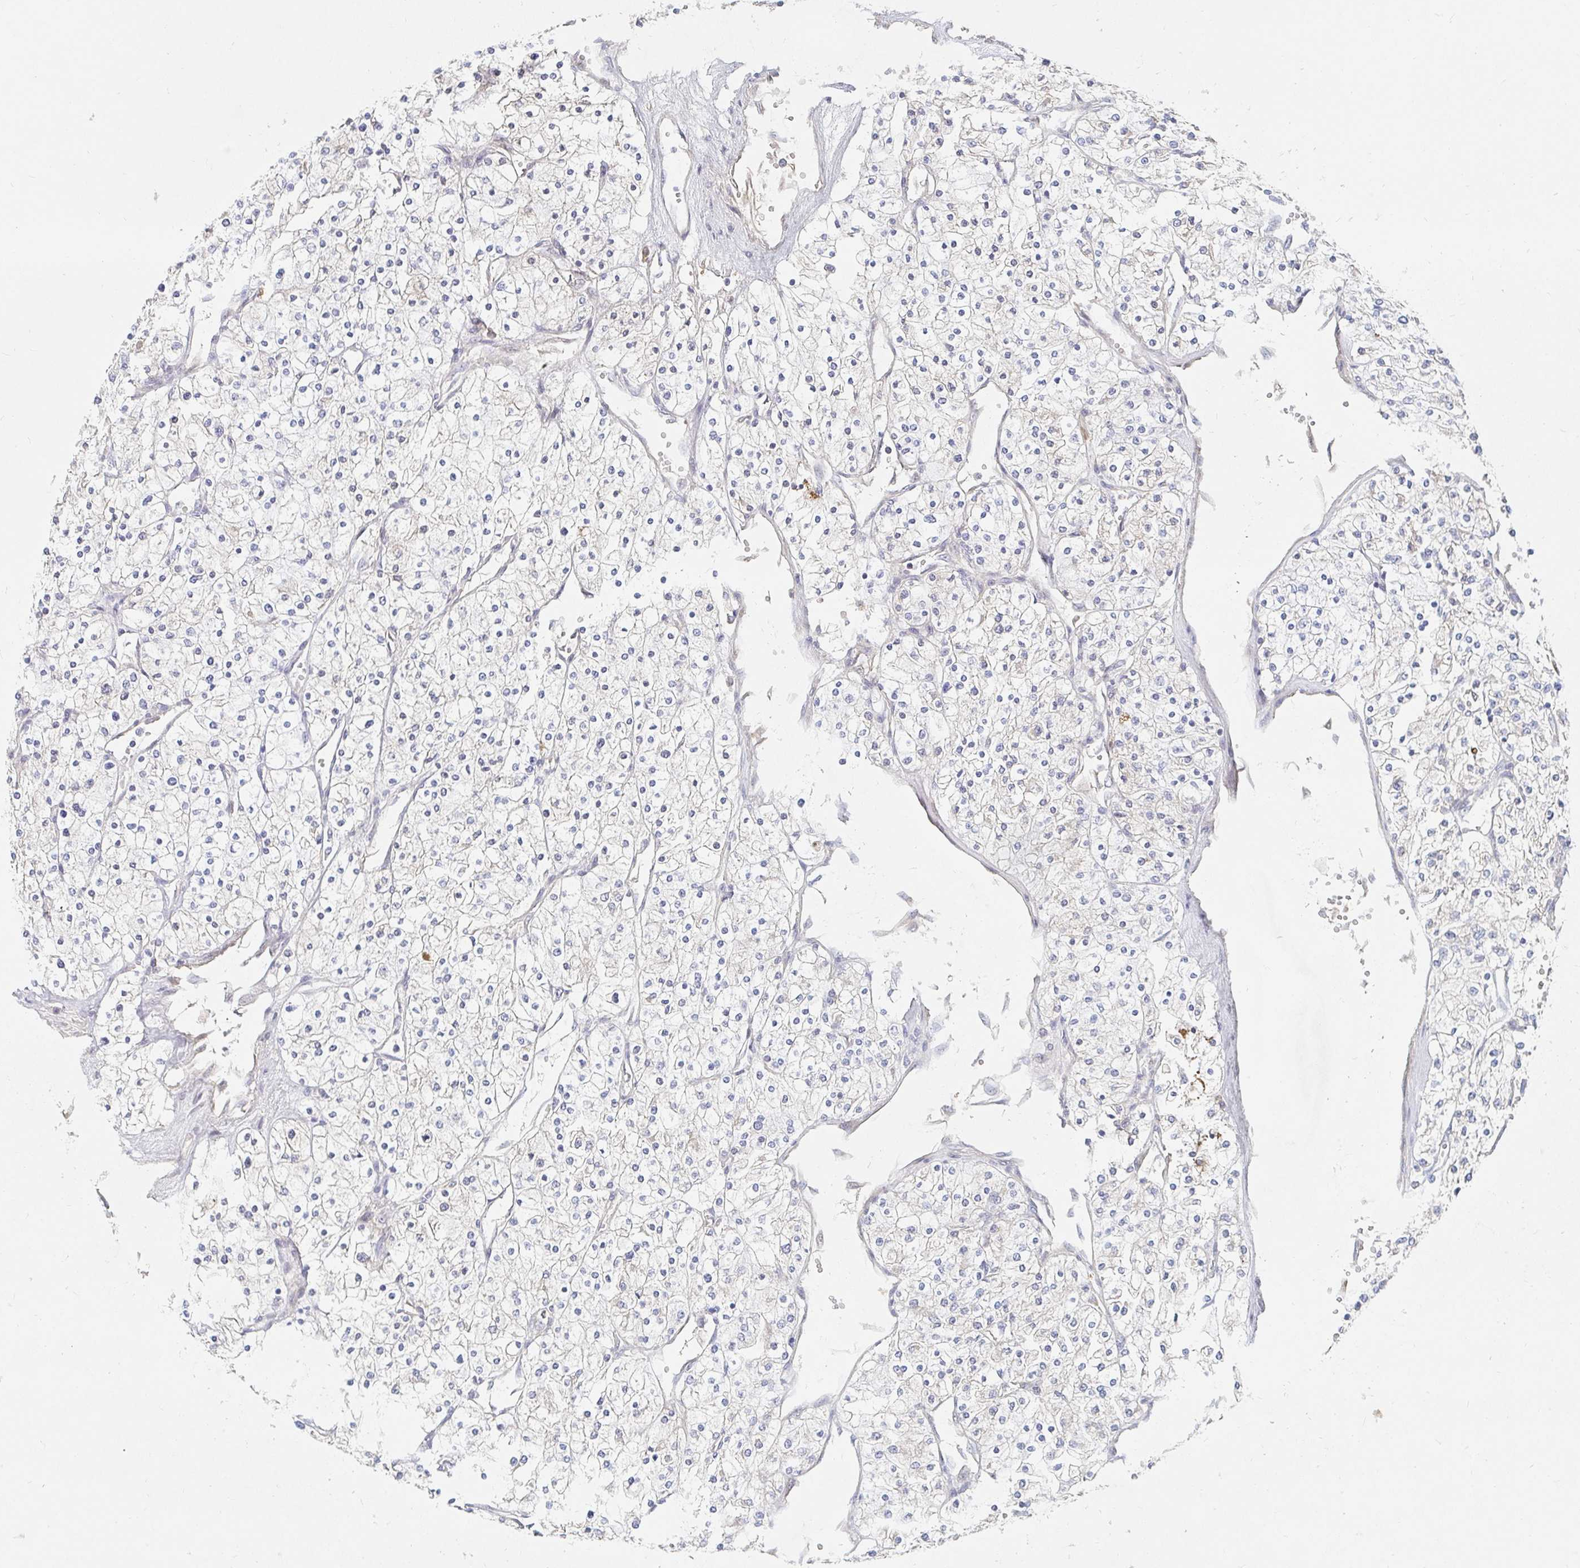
{"staining": {"intensity": "negative", "quantity": "none", "location": "none"}, "tissue": "renal cancer", "cell_type": "Tumor cells", "image_type": "cancer", "snomed": [{"axis": "morphology", "description": "Adenocarcinoma, NOS"}, {"axis": "topography", "description": "Kidney"}], "caption": "IHC of renal adenocarcinoma displays no expression in tumor cells. The staining was performed using DAB to visualize the protein expression in brown, while the nuclei were stained in blue with hematoxylin (Magnification: 20x).", "gene": "NME9", "patient": {"sex": "male", "age": 80}}